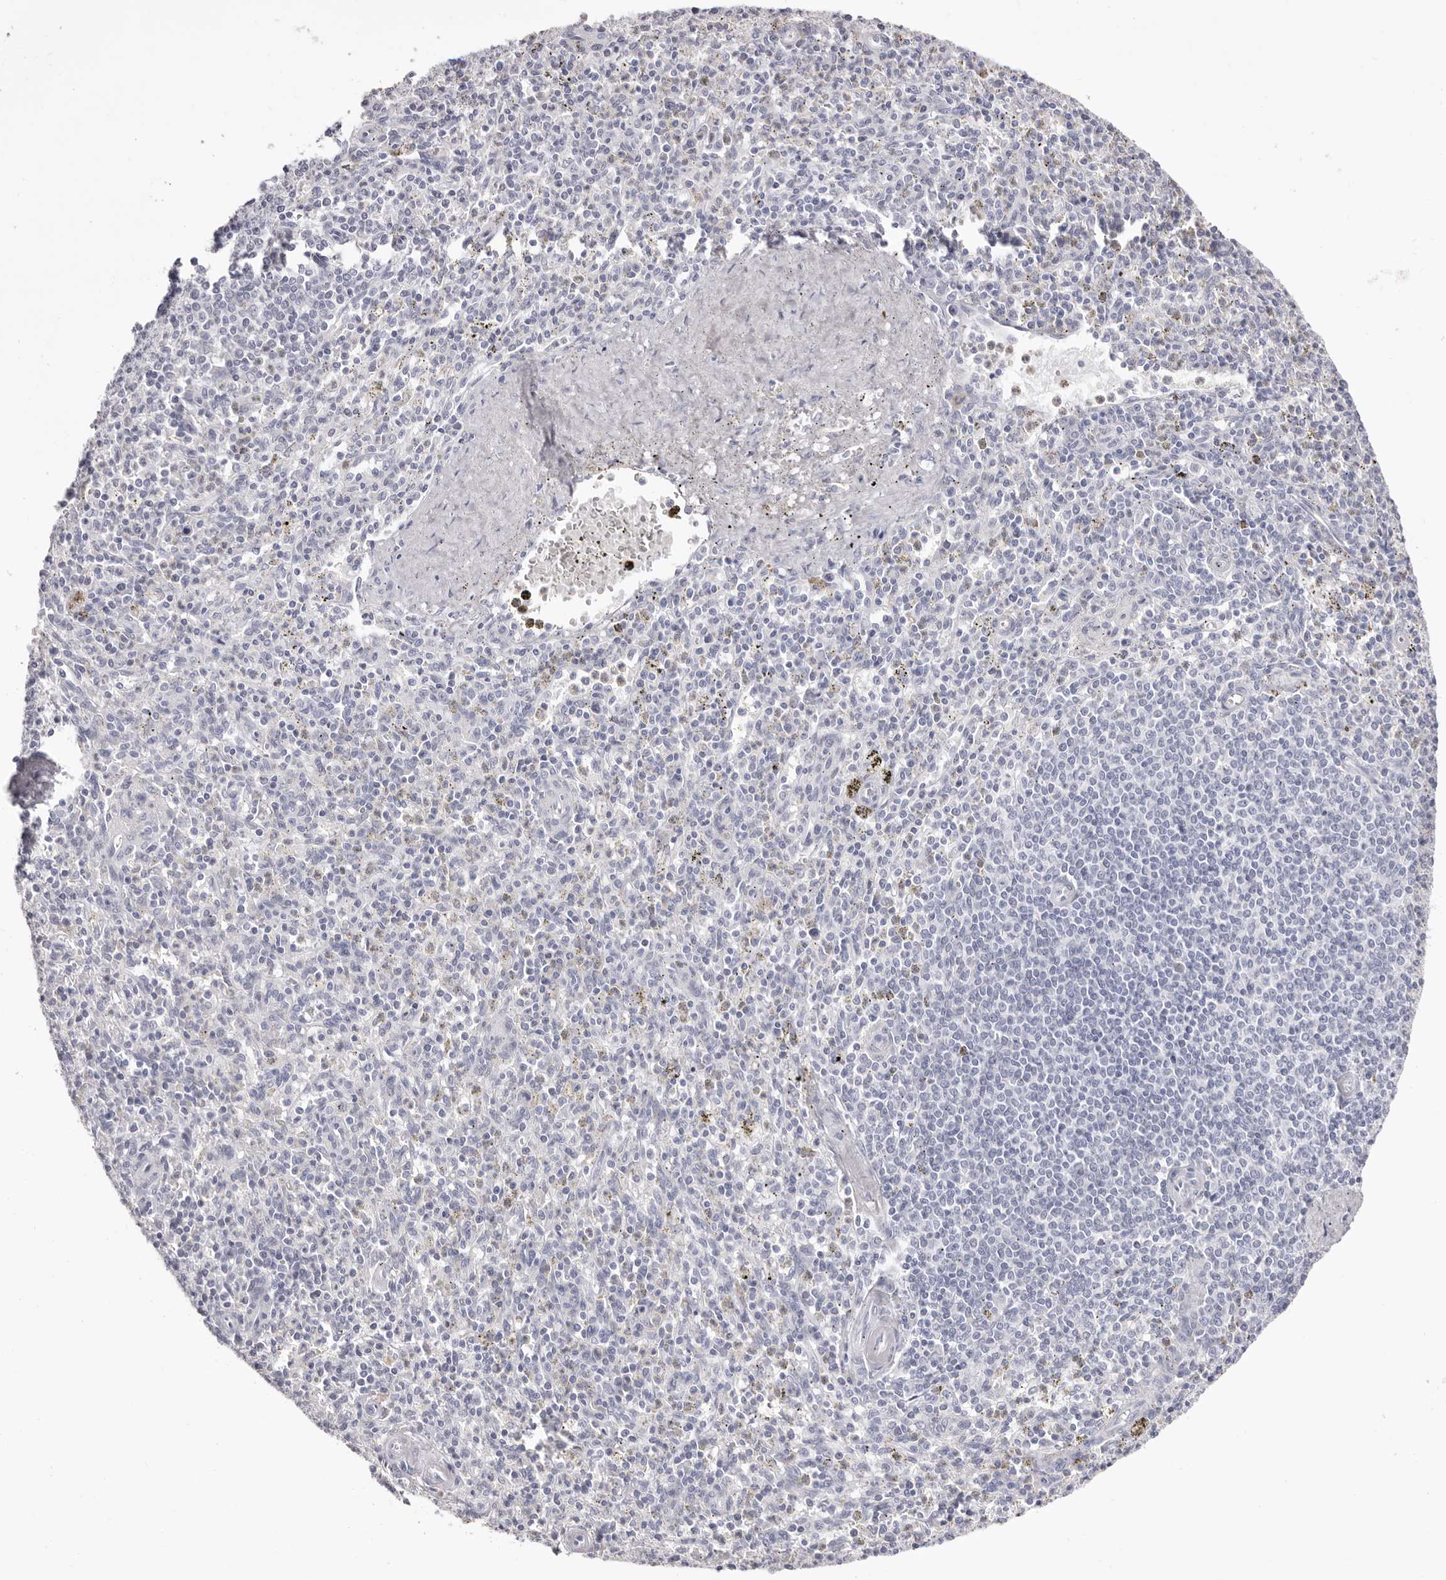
{"staining": {"intensity": "negative", "quantity": "none", "location": "none"}, "tissue": "spleen", "cell_type": "Cells in red pulp", "image_type": "normal", "snomed": [{"axis": "morphology", "description": "Normal tissue, NOS"}, {"axis": "topography", "description": "Spleen"}], "caption": "High magnification brightfield microscopy of normal spleen stained with DAB (brown) and counterstained with hematoxylin (blue): cells in red pulp show no significant expression. The staining was performed using DAB (3,3'-diaminobenzidine) to visualize the protein expression in brown, while the nuclei were stained in blue with hematoxylin (Magnification: 20x).", "gene": "LPO", "patient": {"sex": "male", "age": 72}}